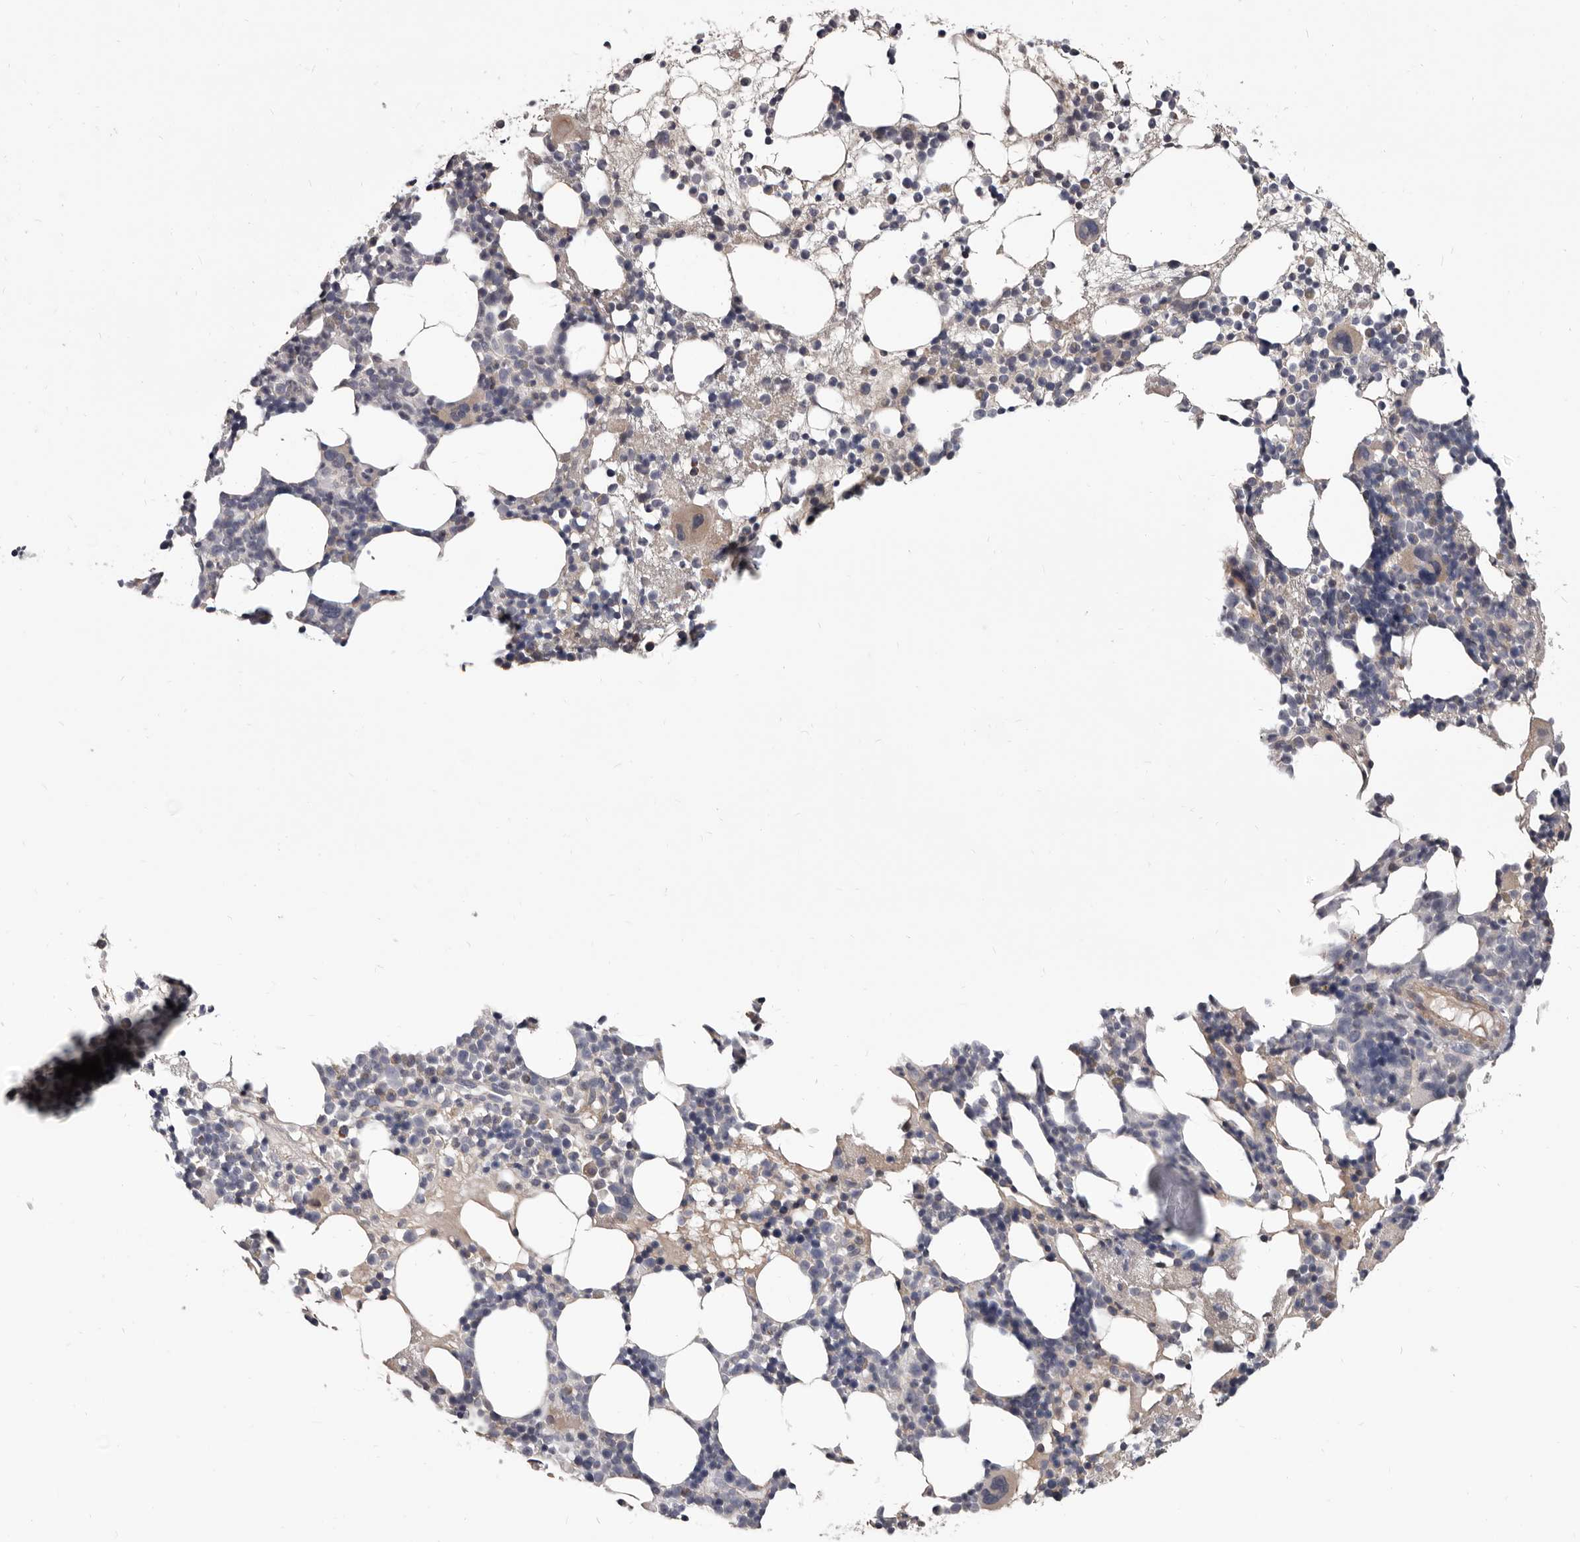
{"staining": {"intensity": "weak", "quantity": "<25%", "location": "cytoplasmic/membranous"}, "tissue": "bone marrow", "cell_type": "Hematopoietic cells", "image_type": "normal", "snomed": [{"axis": "morphology", "description": "Normal tissue, NOS"}, {"axis": "topography", "description": "Bone marrow"}], "caption": "This is a histopathology image of immunohistochemistry staining of unremarkable bone marrow, which shows no staining in hematopoietic cells. The staining is performed using DAB (3,3'-diaminobenzidine) brown chromogen with nuclei counter-stained in using hematoxylin.", "gene": "ALDH5A1", "patient": {"sex": "female", "age": 57}}